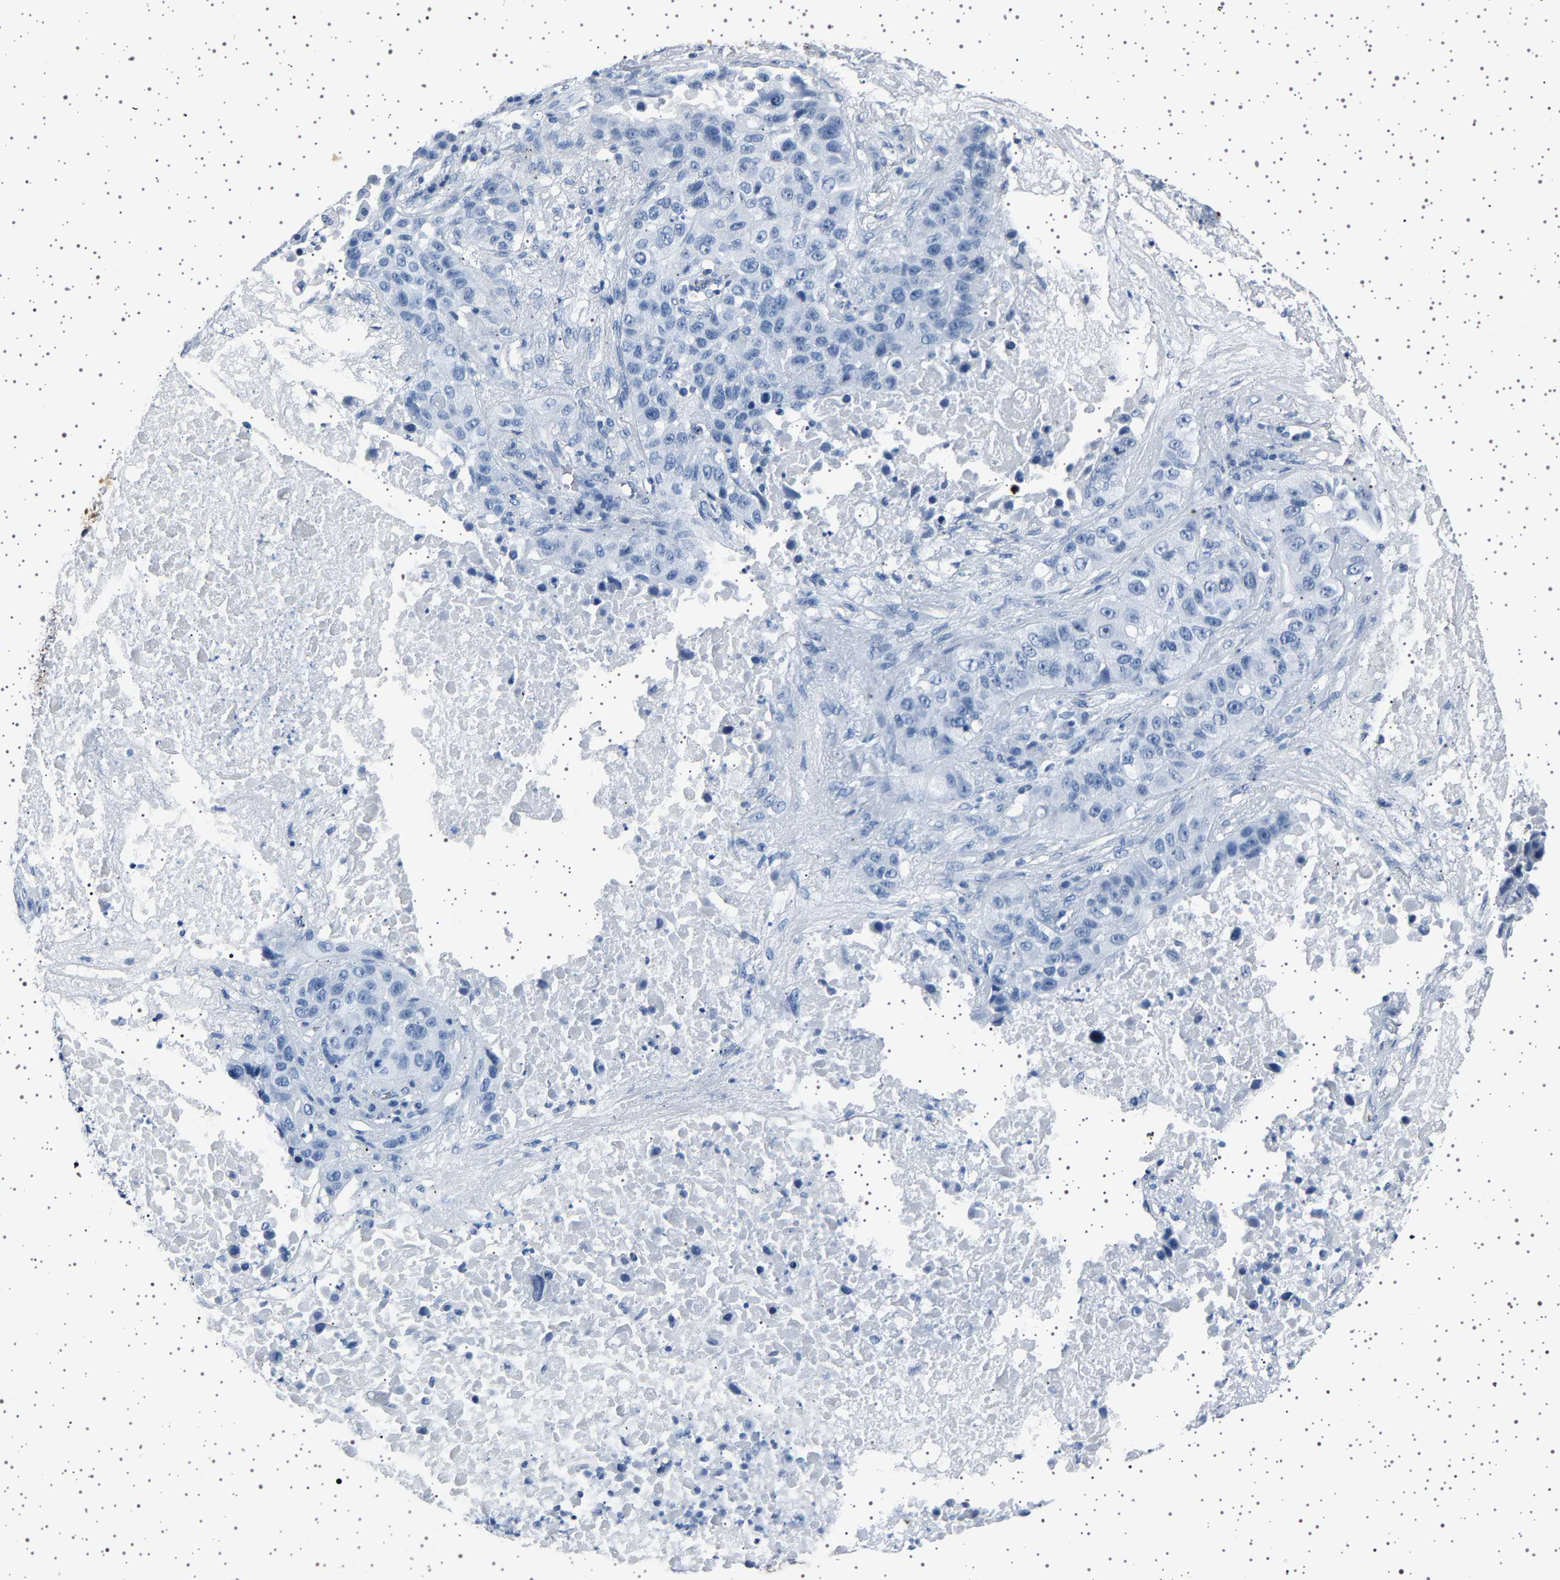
{"staining": {"intensity": "negative", "quantity": "none", "location": "none"}, "tissue": "lung cancer", "cell_type": "Tumor cells", "image_type": "cancer", "snomed": [{"axis": "morphology", "description": "Squamous cell carcinoma, NOS"}, {"axis": "topography", "description": "Lung"}], "caption": "This is a micrograph of IHC staining of squamous cell carcinoma (lung), which shows no staining in tumor cells.", "gene": "TFF3", "patient": {"sex": "male", "age": 57}}